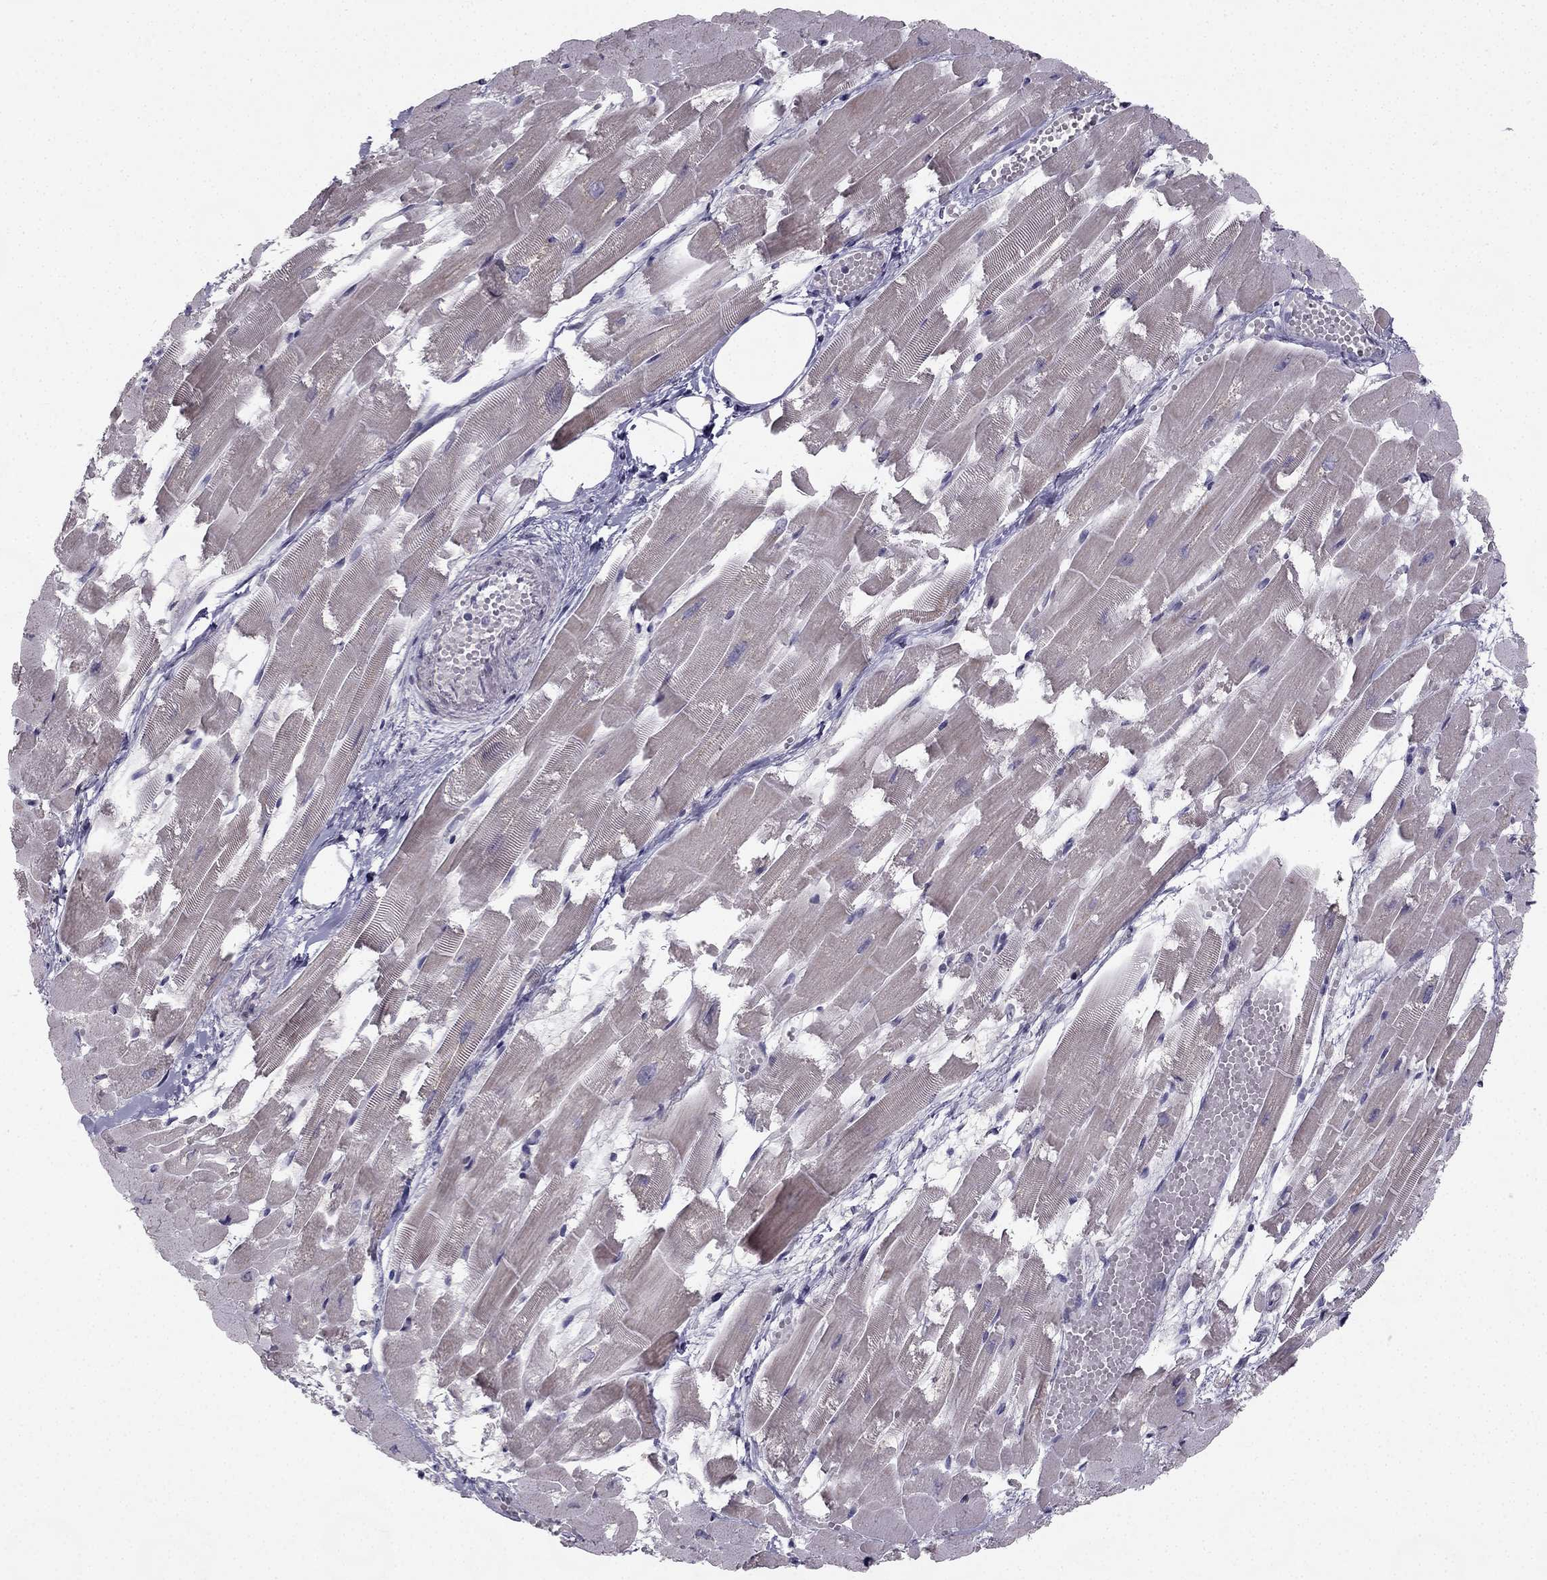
{"staining": {"intensity": "weak", "quantity": "<25%", "location": "cytoplasmic/membranous"}, "tissue": "heart muscle", "cell_type": "Cardiomyocytes", "image_type": "normal", "snomed": [{"axis": "morphology", "description": "Normal tissue, NOS"}, {"axis": "topography", "description": "Heart"}], "caption": "IHC micrograph of benign heart muscle: human heart muscle stained with DAB exhibits no significant protein staining in cardiomyocytes.", "gene": "C5orf49", "patient": {"sex": "female", "age": 52}}